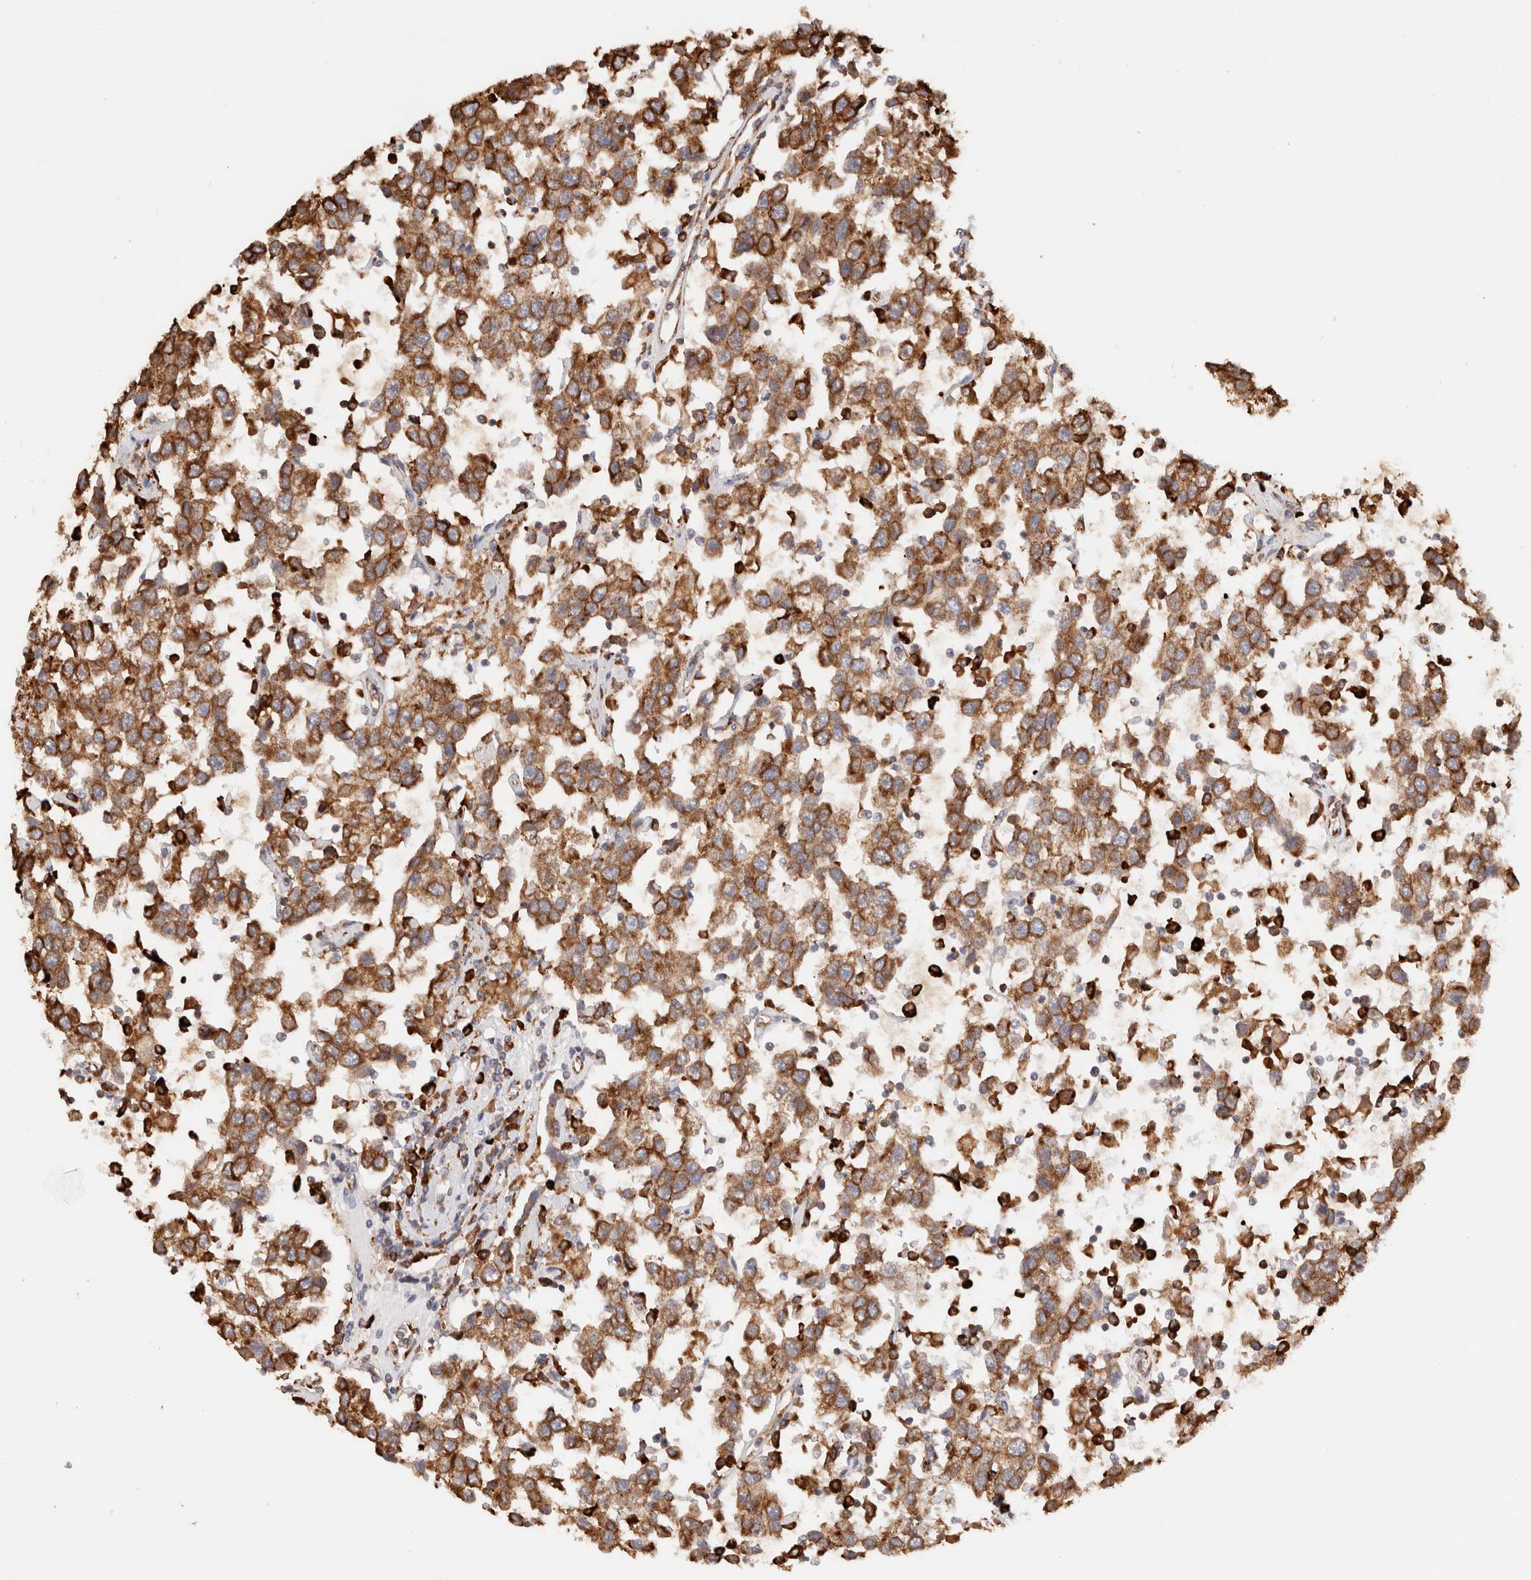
{"staining": {"intensity": "moderate", "quantity": ">75%", "location": "cytoplasmic/membranous"}, "tissue": "testis cancer", "cell_type": "Tumor cells", "image_type": "cancer", "snomed": [{"axis": "morphology", "description": "Seminoma, NOS"}, {"axis": "topography", "description": "Testis"}], "caption": "Protein staining of seminoma (testis) tissue shows moderate cytoplasmic/membranous positivity in approximately >75% of tumor cells. The staining was performed using DAB (3,3'-diaminobenzidine) to visualize the protein expression in brown, while the nuclei were stained in blue with hematoxylin (Magnification: 20x).", "gene": "FER", "patient": {"sex": "male", "age": 41}}